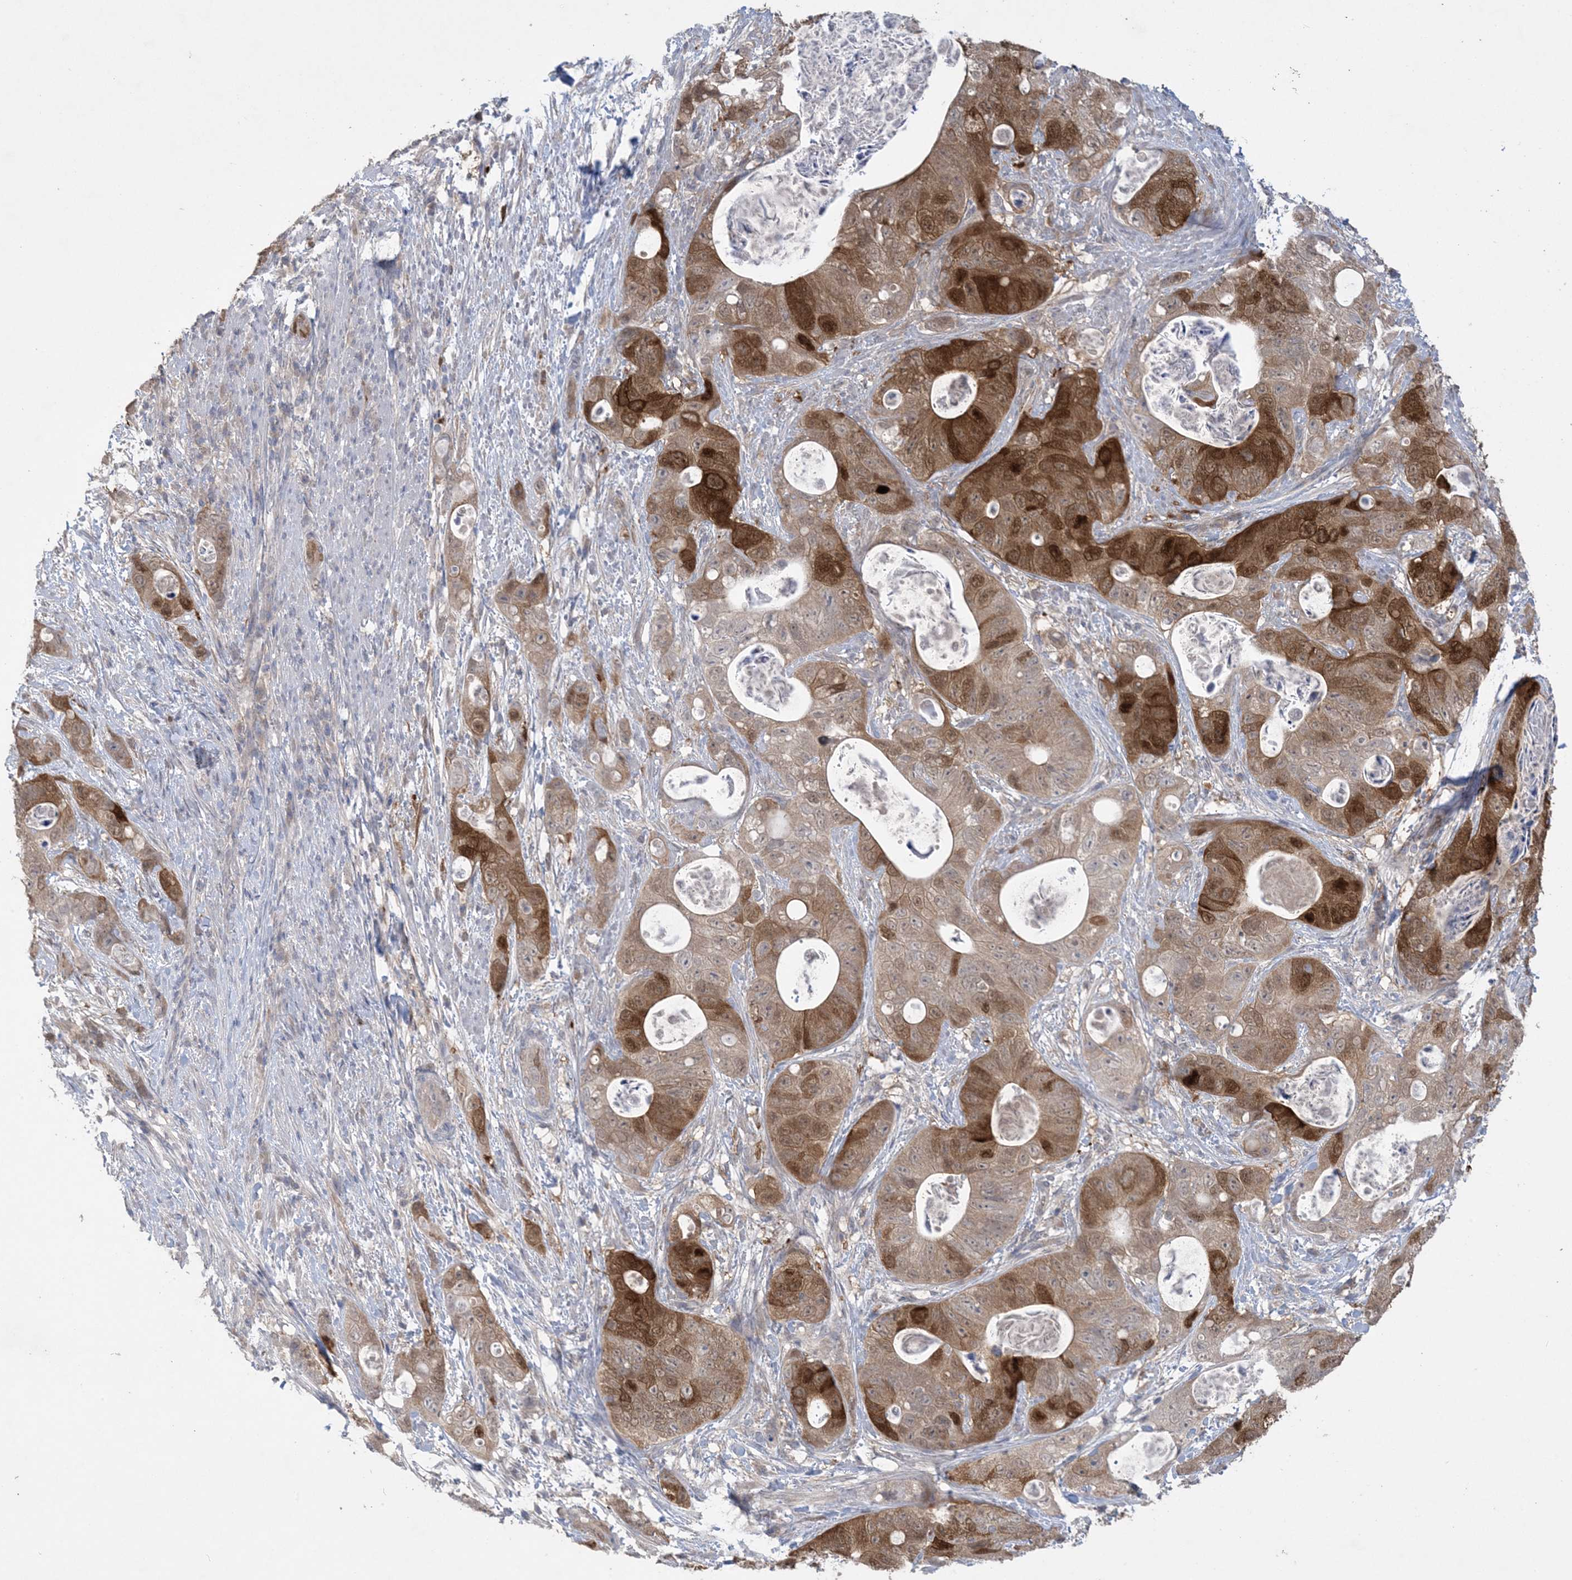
{"staining": {"intensity": "strong", "quantity": "25%-75%", "location": "cytoplasmic/membranous,nuclear"}, "tissue": "stomach cancer", "cell_type": "Tumor cells", "image_type": "cancer", "snomed": [{"axis": "morphology", "description": "Adenocarcinoma, NOS"}, {"axis": "topography", "description": "Stomach"}], "caption": "Stomach cancer (adenocarcinoma) stained for a protein (brown) demonstrates strong cytoplasmic/membranous and nuclear positive staining in about 25%-75% of tumor cells.", "gene": "HMGCS1", "patient": {"sex": "female", "age": 89}}